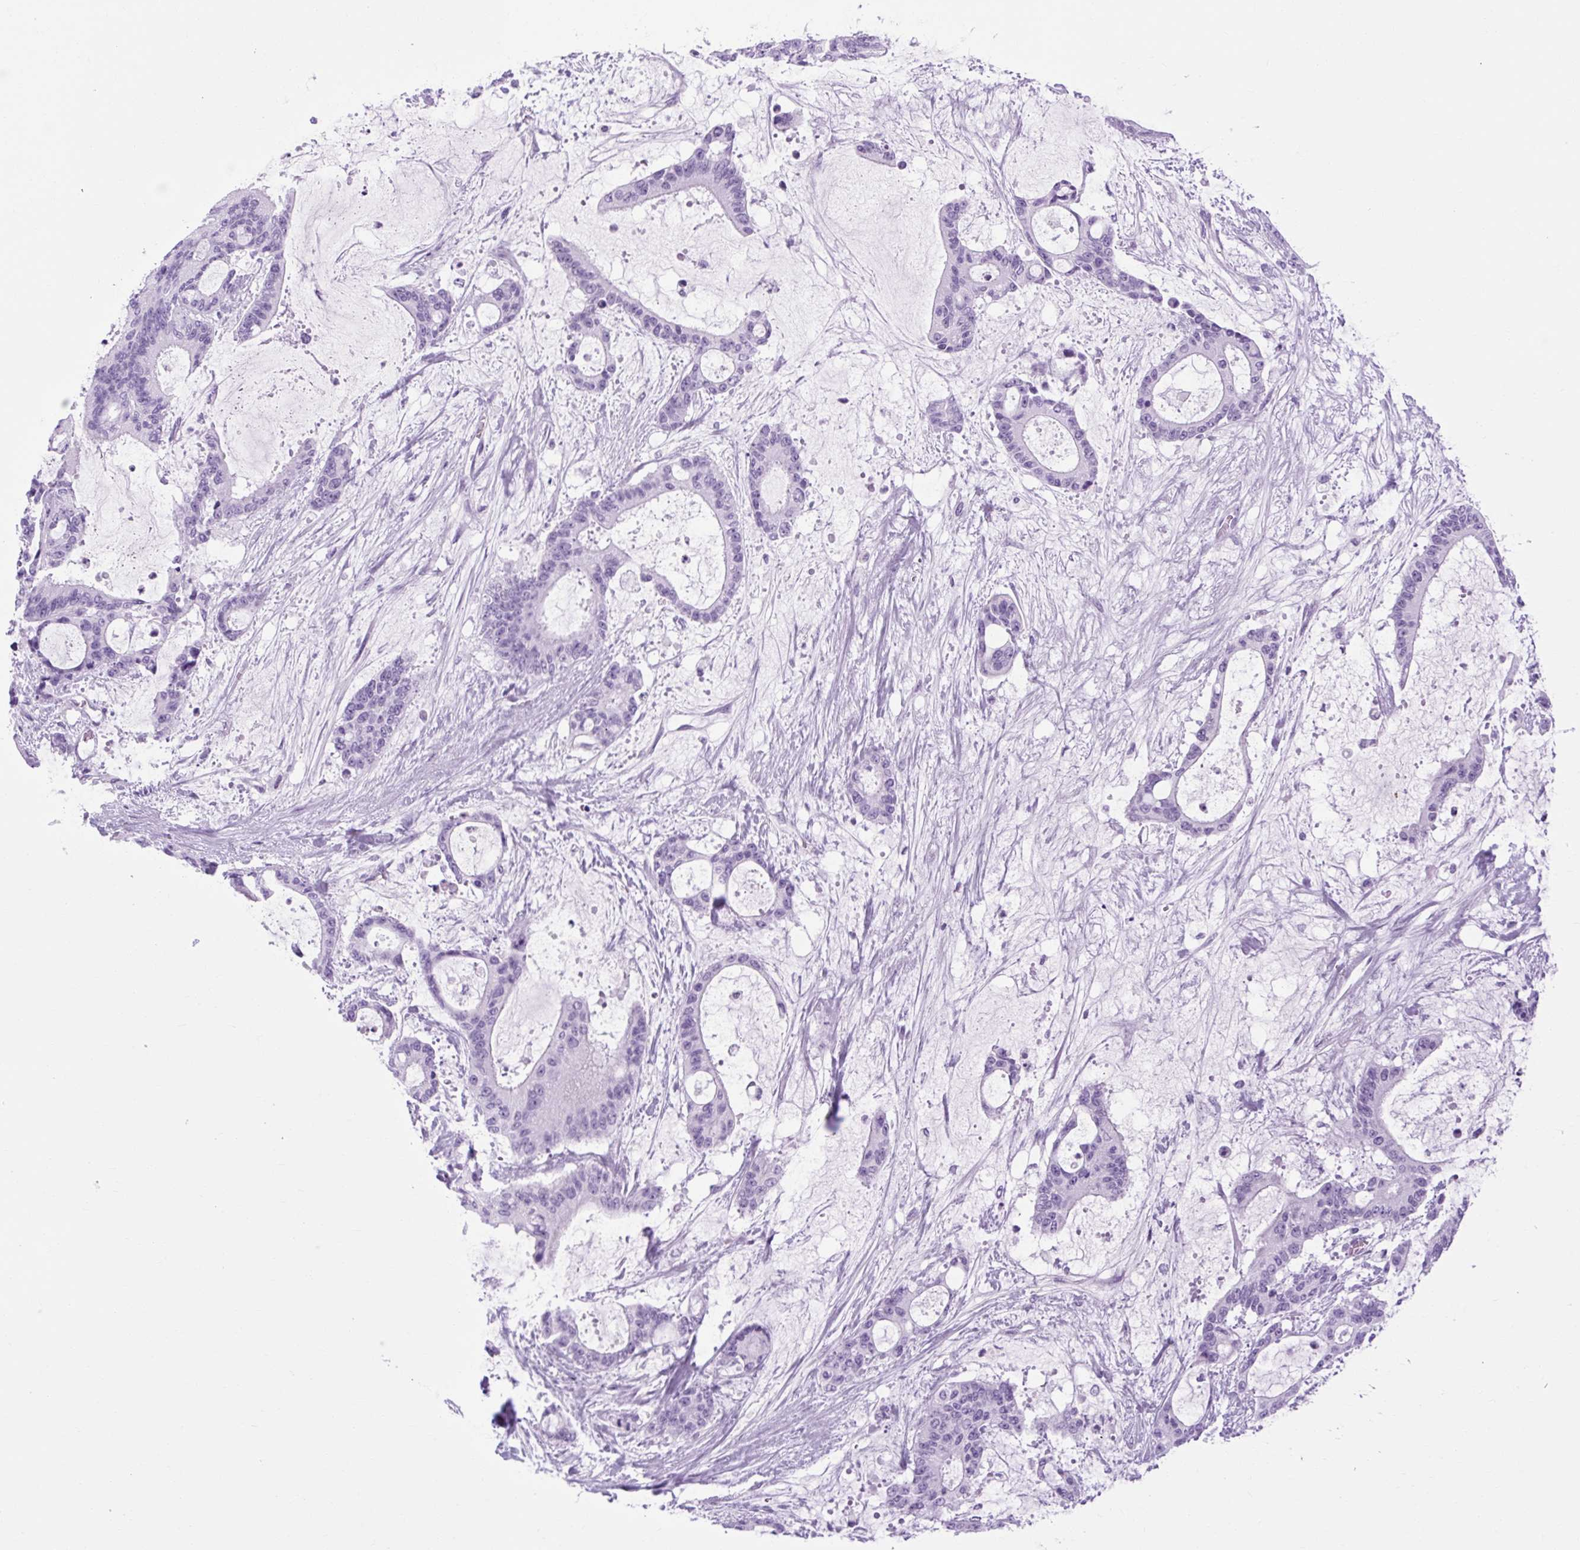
{"staining": {"intensity": "negative", "quantity": "none", "location": "none"}, "tissue": "liver cancer", "cell_type": "Tumor cells", "image_type": "cancer", "snomed": [{"axis": "morphology", "description": "Normal tissue, NOS"}, {"axis": "morphology", "description": "Cholangiocarcinoma"}, {"axis": "topography", "description": "Liver"}, {"axis": "topography", "description": "Peripheral nerve tissue"}], "caption": "Immunohistochemical staining of cholangiocarcinoma (liver) demonstrates no significant staining in tumor cells.", "gene": "OOEP", "patient": {"sex": "female", "age": 73}}